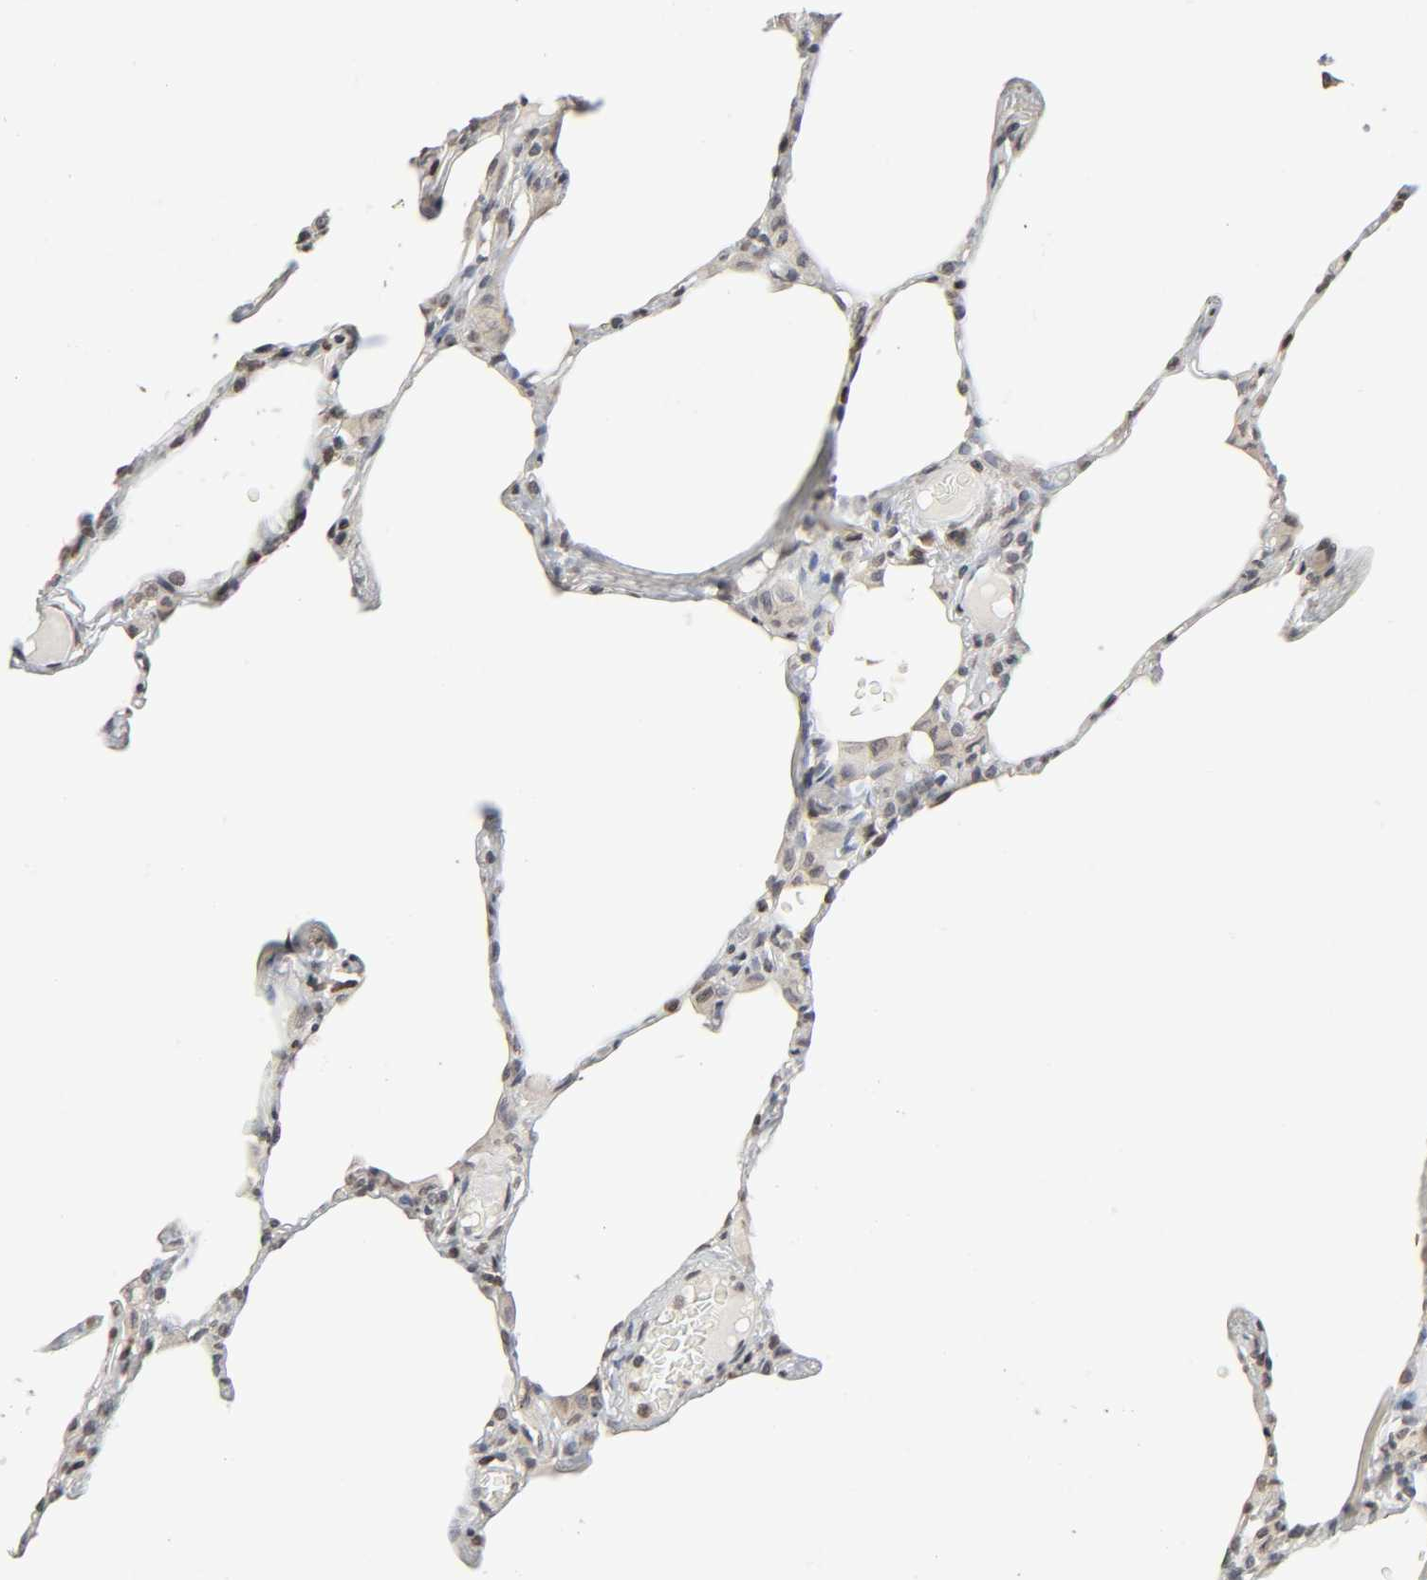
{"staining": {"intensity": "negative", "quantity": "none", "location": "none"}, "tissue": "lung", "cell_type": "Alveolar cells", "image_type": "normal", "snomed": [{"axis": "morphology", "description": "Normal tissue, NOS"}, {"axis": "topography", "description": "Lung"}], "caption": "Alveolar cells are negative for brown protein staining in unremarkable lung. (DAB IHC, high magnification).", "gene": "STK4", "patient": {"sex": "female", "age": 49}}